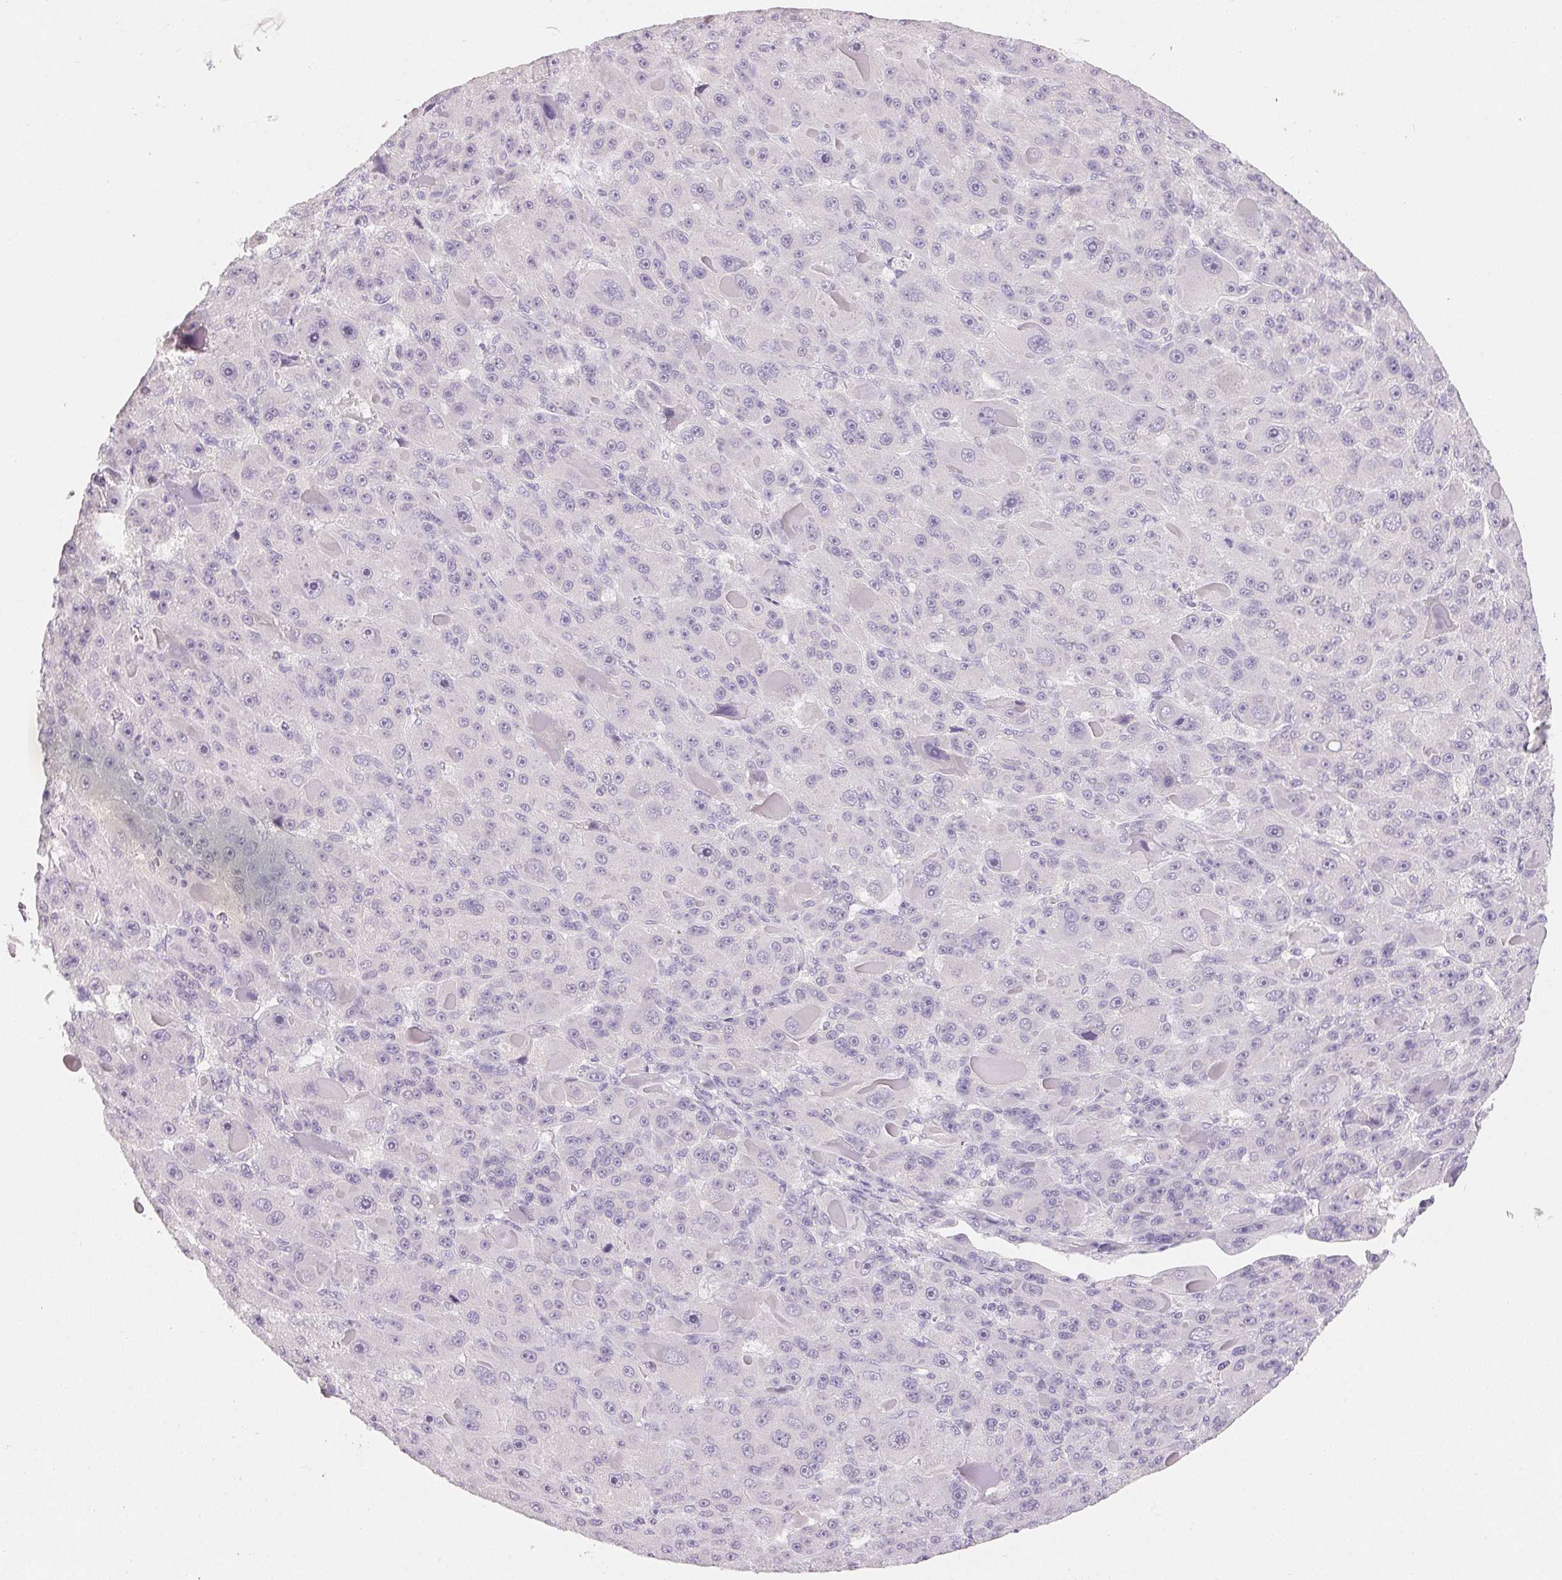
{"staining": {"intensity": "negative", "quantity": "none", "location": "none"}, "tissue": "liver cancer", "cell_type": "Tumor cells", "image_type": "cancer", "snomed": [{"axis": "morphology", "description": "Carcinoma, Hepatocellular, NOS"}, {"axis": "topography", "description": "Liver"}], "caption": "High power microscopy photomicrograph of an immunohistochemistry image of hepatocellular carcinoma (liver), revealing no significant expression in tumor cells.", "gene": "MIOX", "patient": {"sex": "male", "age": 76}}